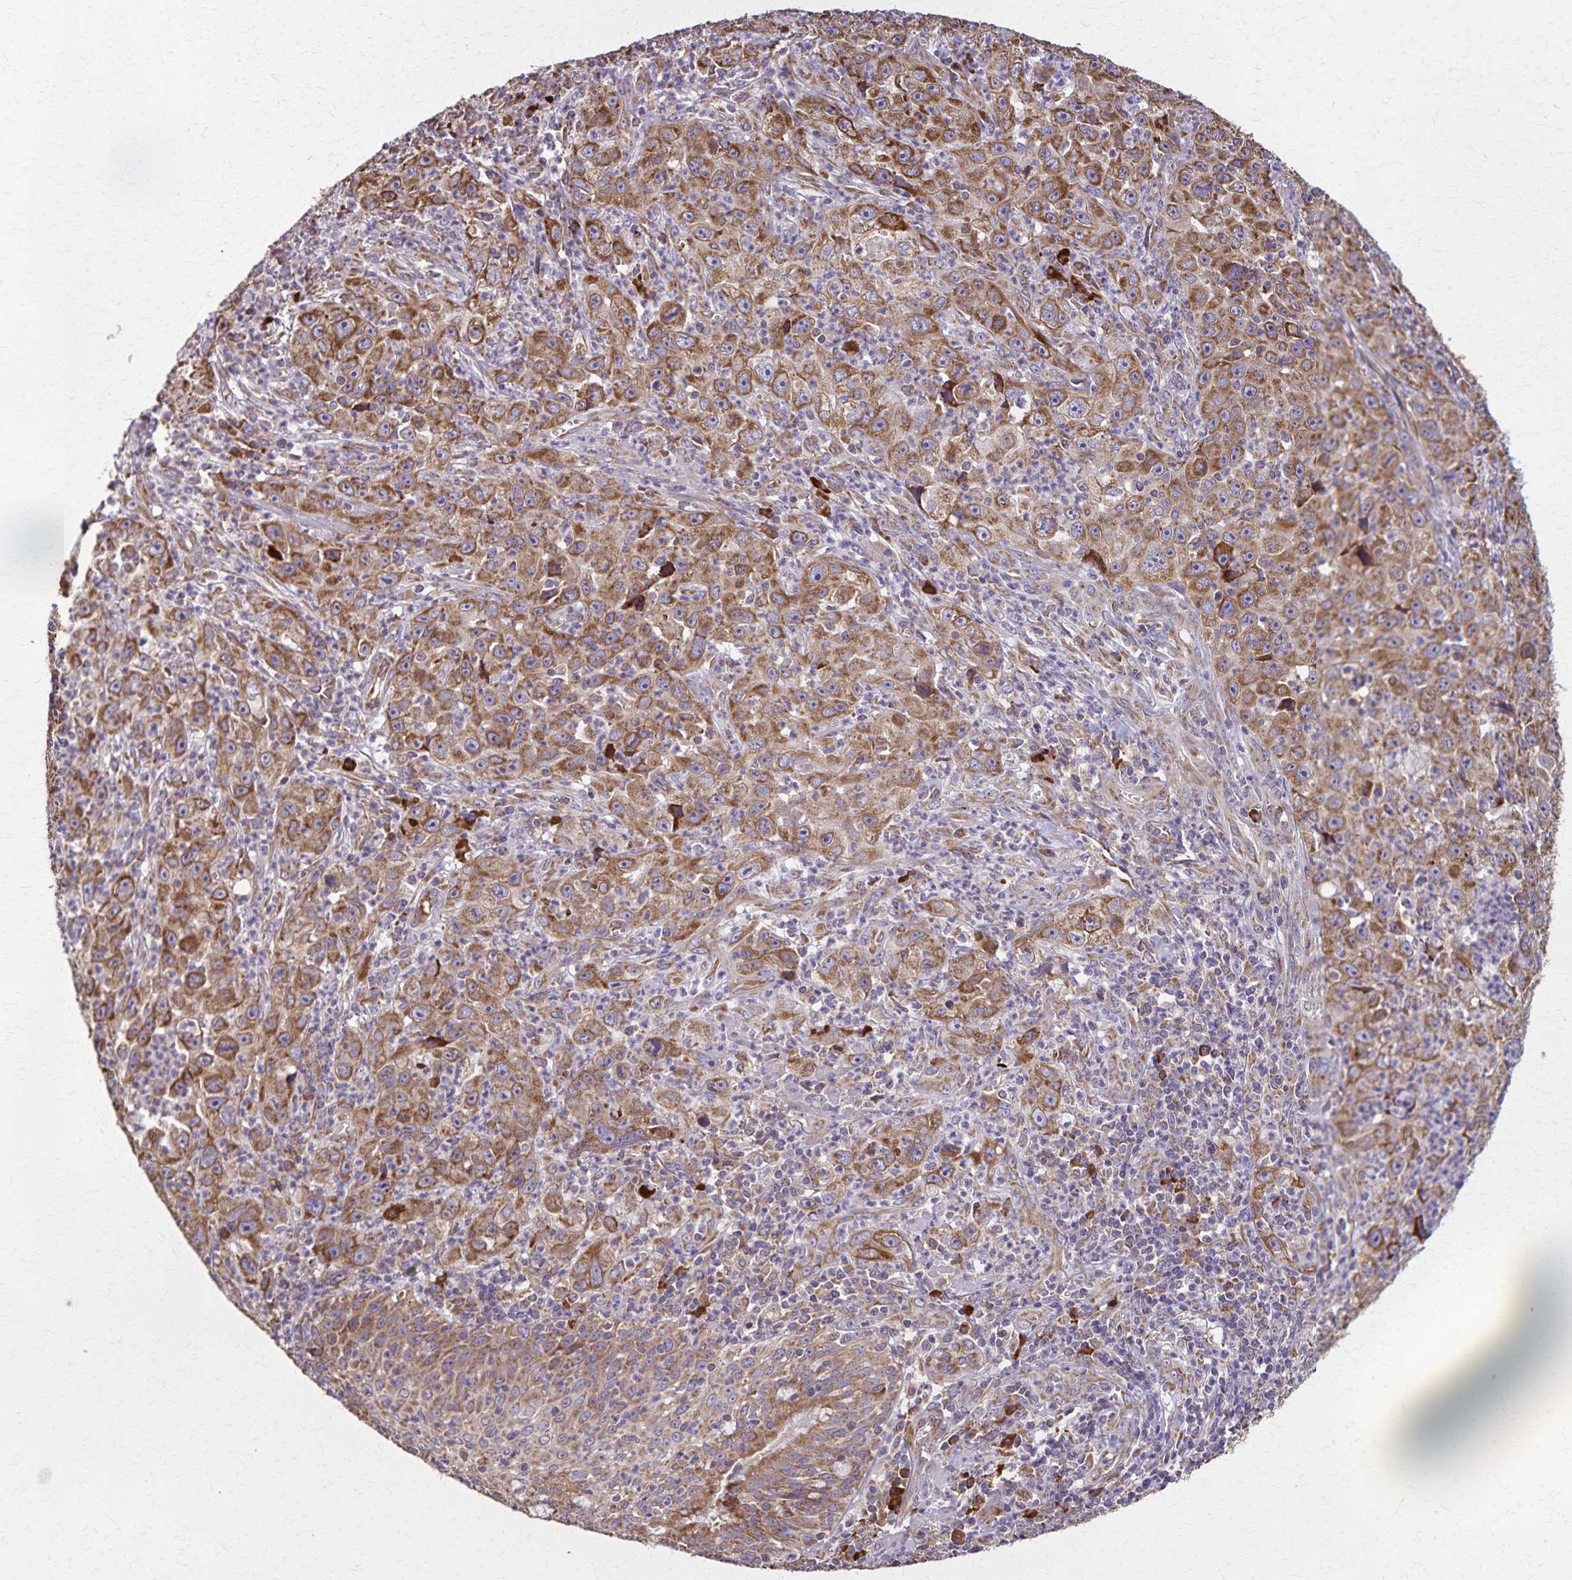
{"staining": {"intensity": "moderate", "quantity": ">75%", "location": "cytoplasmic/membranous"}, "tissue": "lung cancer", "cell_type": "Tumor cells", "image_type": "cancer", "snomed": [{"axis": "morphology", "description": "Squamous cell carcinoma, NOS"}, {"axis": "topography", "description": "Lung"}], "caption": "A brown stain labels moderate cytoplasmic/membranous positivity of a protein in human lung cancer (squamous cell carcinoma) tumor cells.", "gene": "RNF10", "patient": {"sex": "male", "age": 71}}